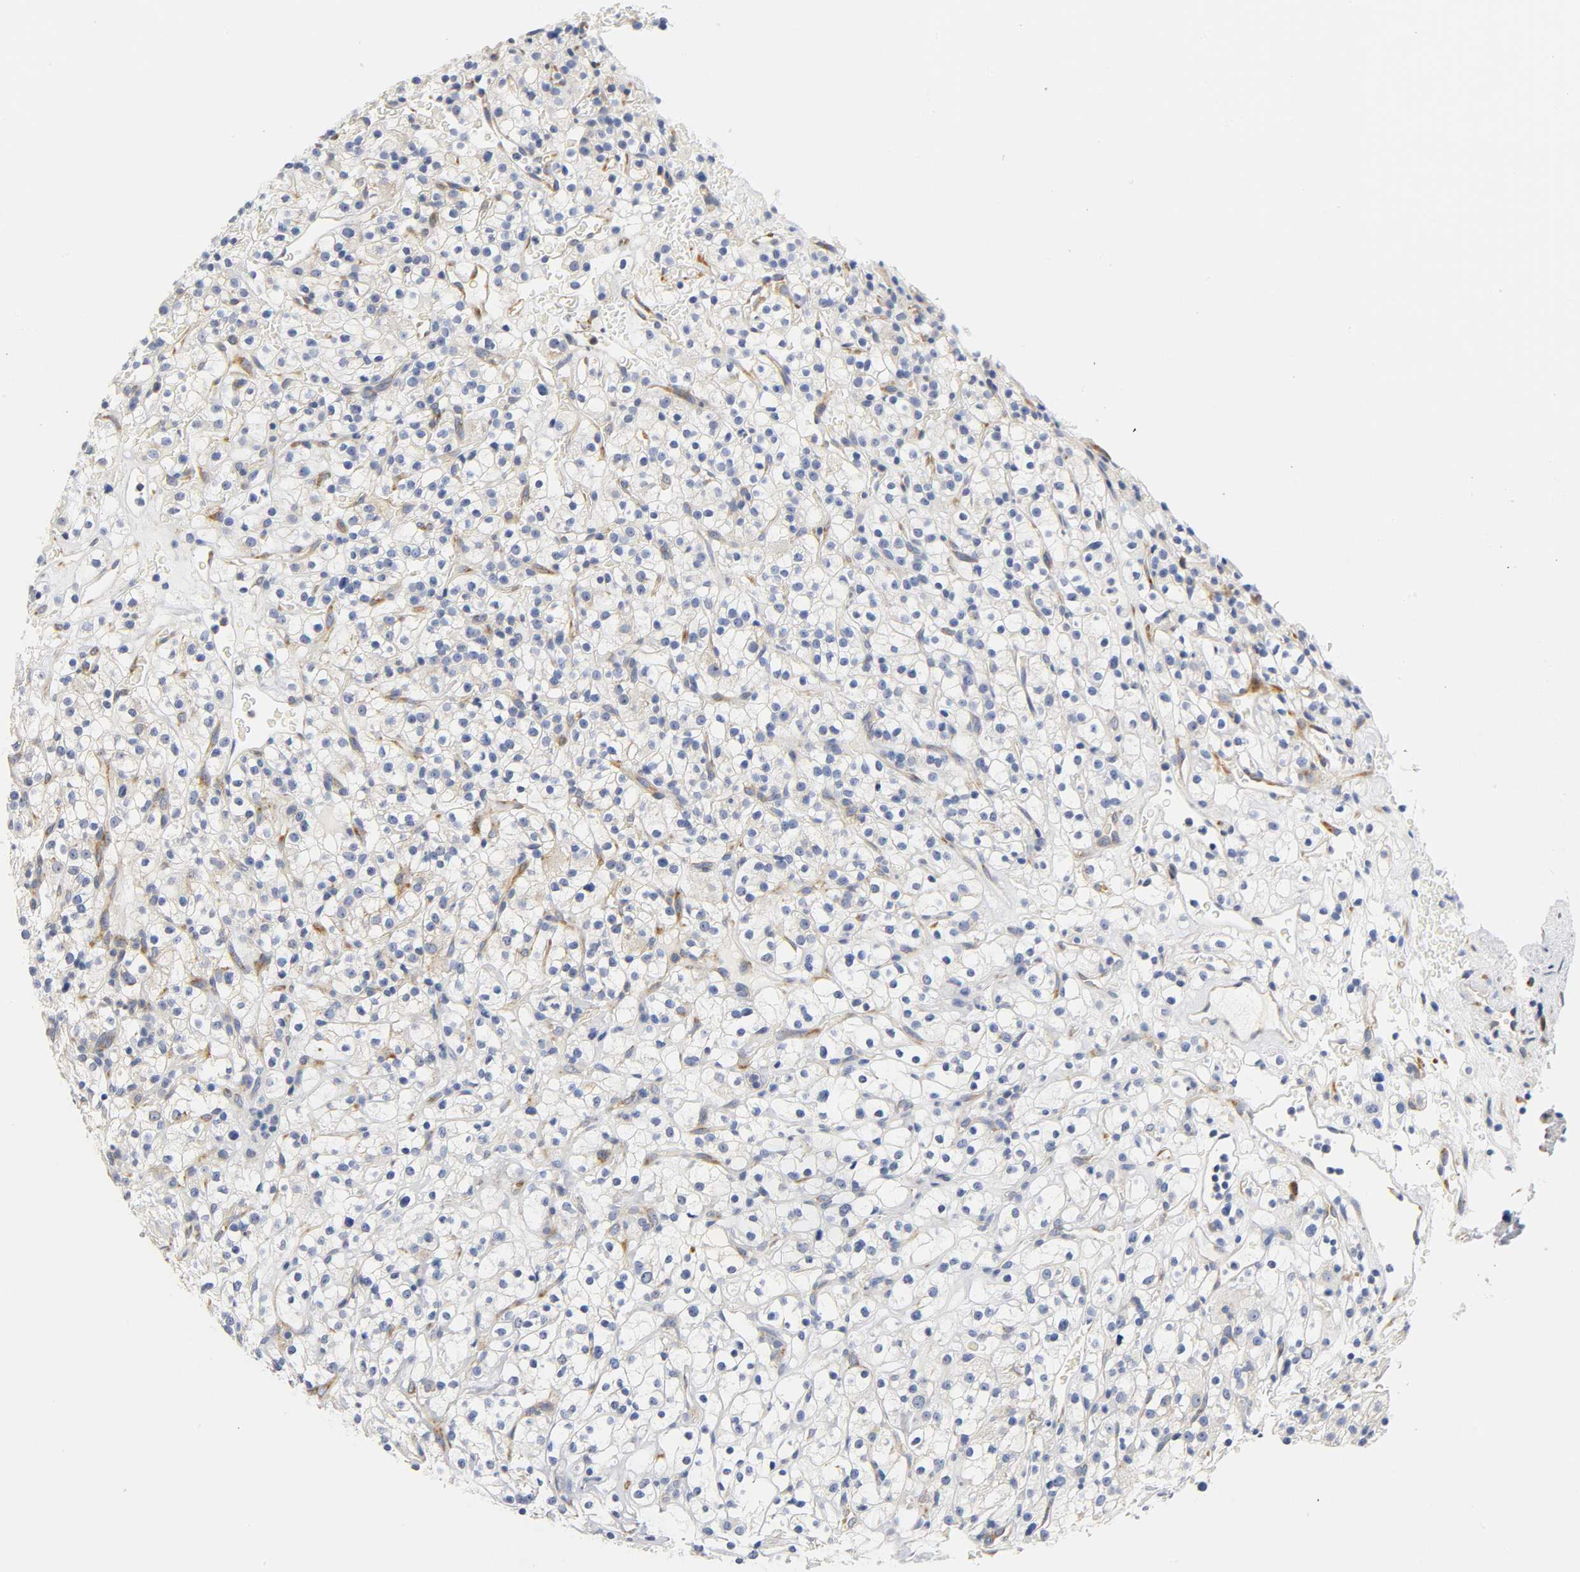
{"staining": {"intensity": "negative", "quantity": "none", "location": "none"}, "tissue": "renal cancer", "cell_type": "Tumor cells", "image_type": "cancer", "snomed": [{"axis": "morphology", "description": "Normal tissue, NOS"}, {"axis": "morphology", "description": "Adenocarcinoma, NOS"}, {"axis": "topography", "description": "Kidney"}], "caption": "Micrograph shows no protein expression in tumor cells of renal cancer (adenocarcinoma) tissue.", "gene": "REL", "patient": {"sex": "female", "age": 72}}